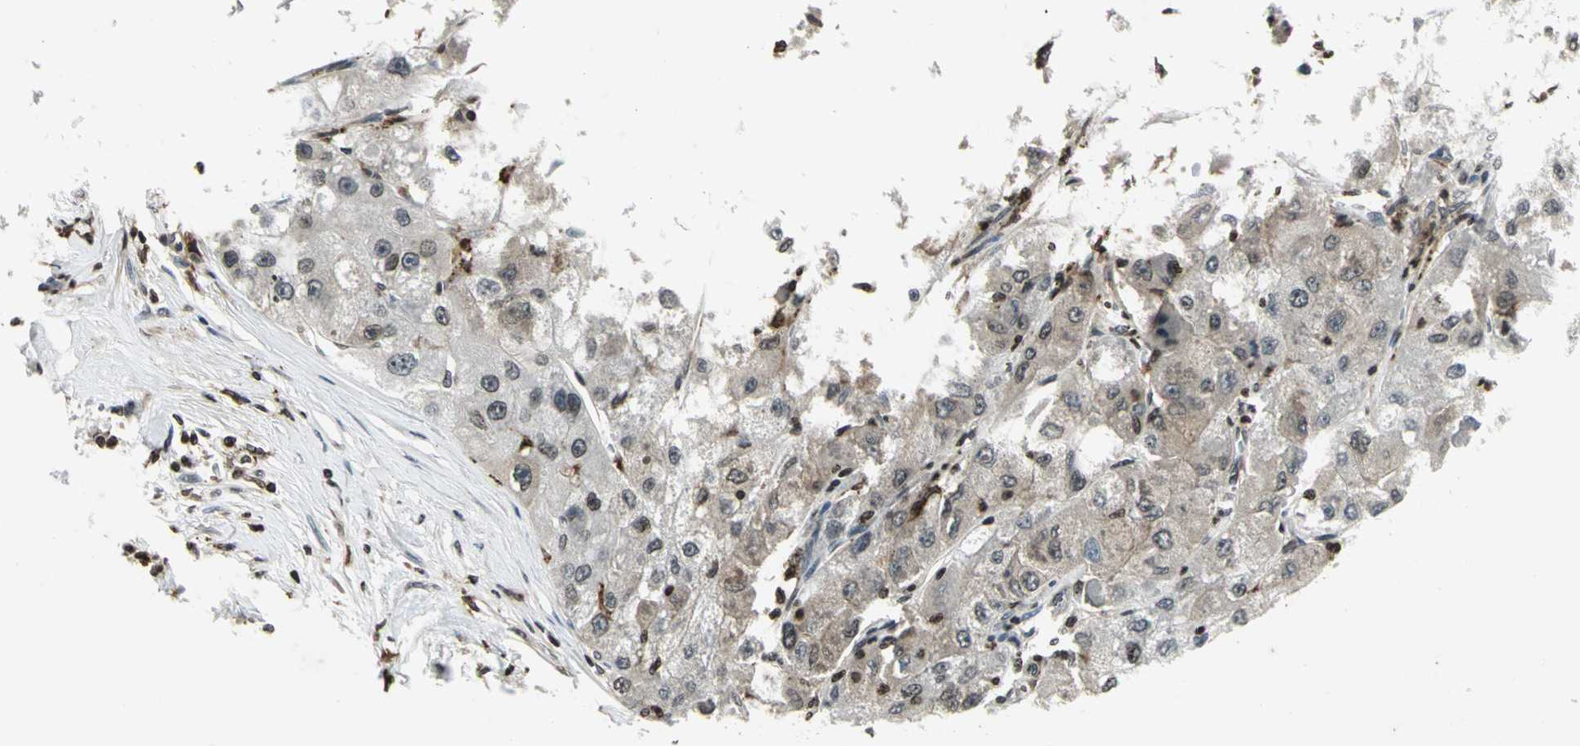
{"staining": {"intensity": "weak", "quantity": "25%-75%", "location": "cytoplasmic/membranous,nuclear"}, "tissue": "liver cancer", "cell_type": "Tumor cells", "image_type": "cancer", "snomed": [{"axis": "morphology", "description": "Carcinoma, Hepatocellular, NOS"}, {"axis": "topography", "description": "Liver"}], "caption": "IHC of human liver cancer demonstrates low levels of weak cytoplasmic/membranous and nuclear staining in approximately 25%-75% of tumor cells.", "gene": "LGALS3", "patient": {"sex": "male", "age": 80}}